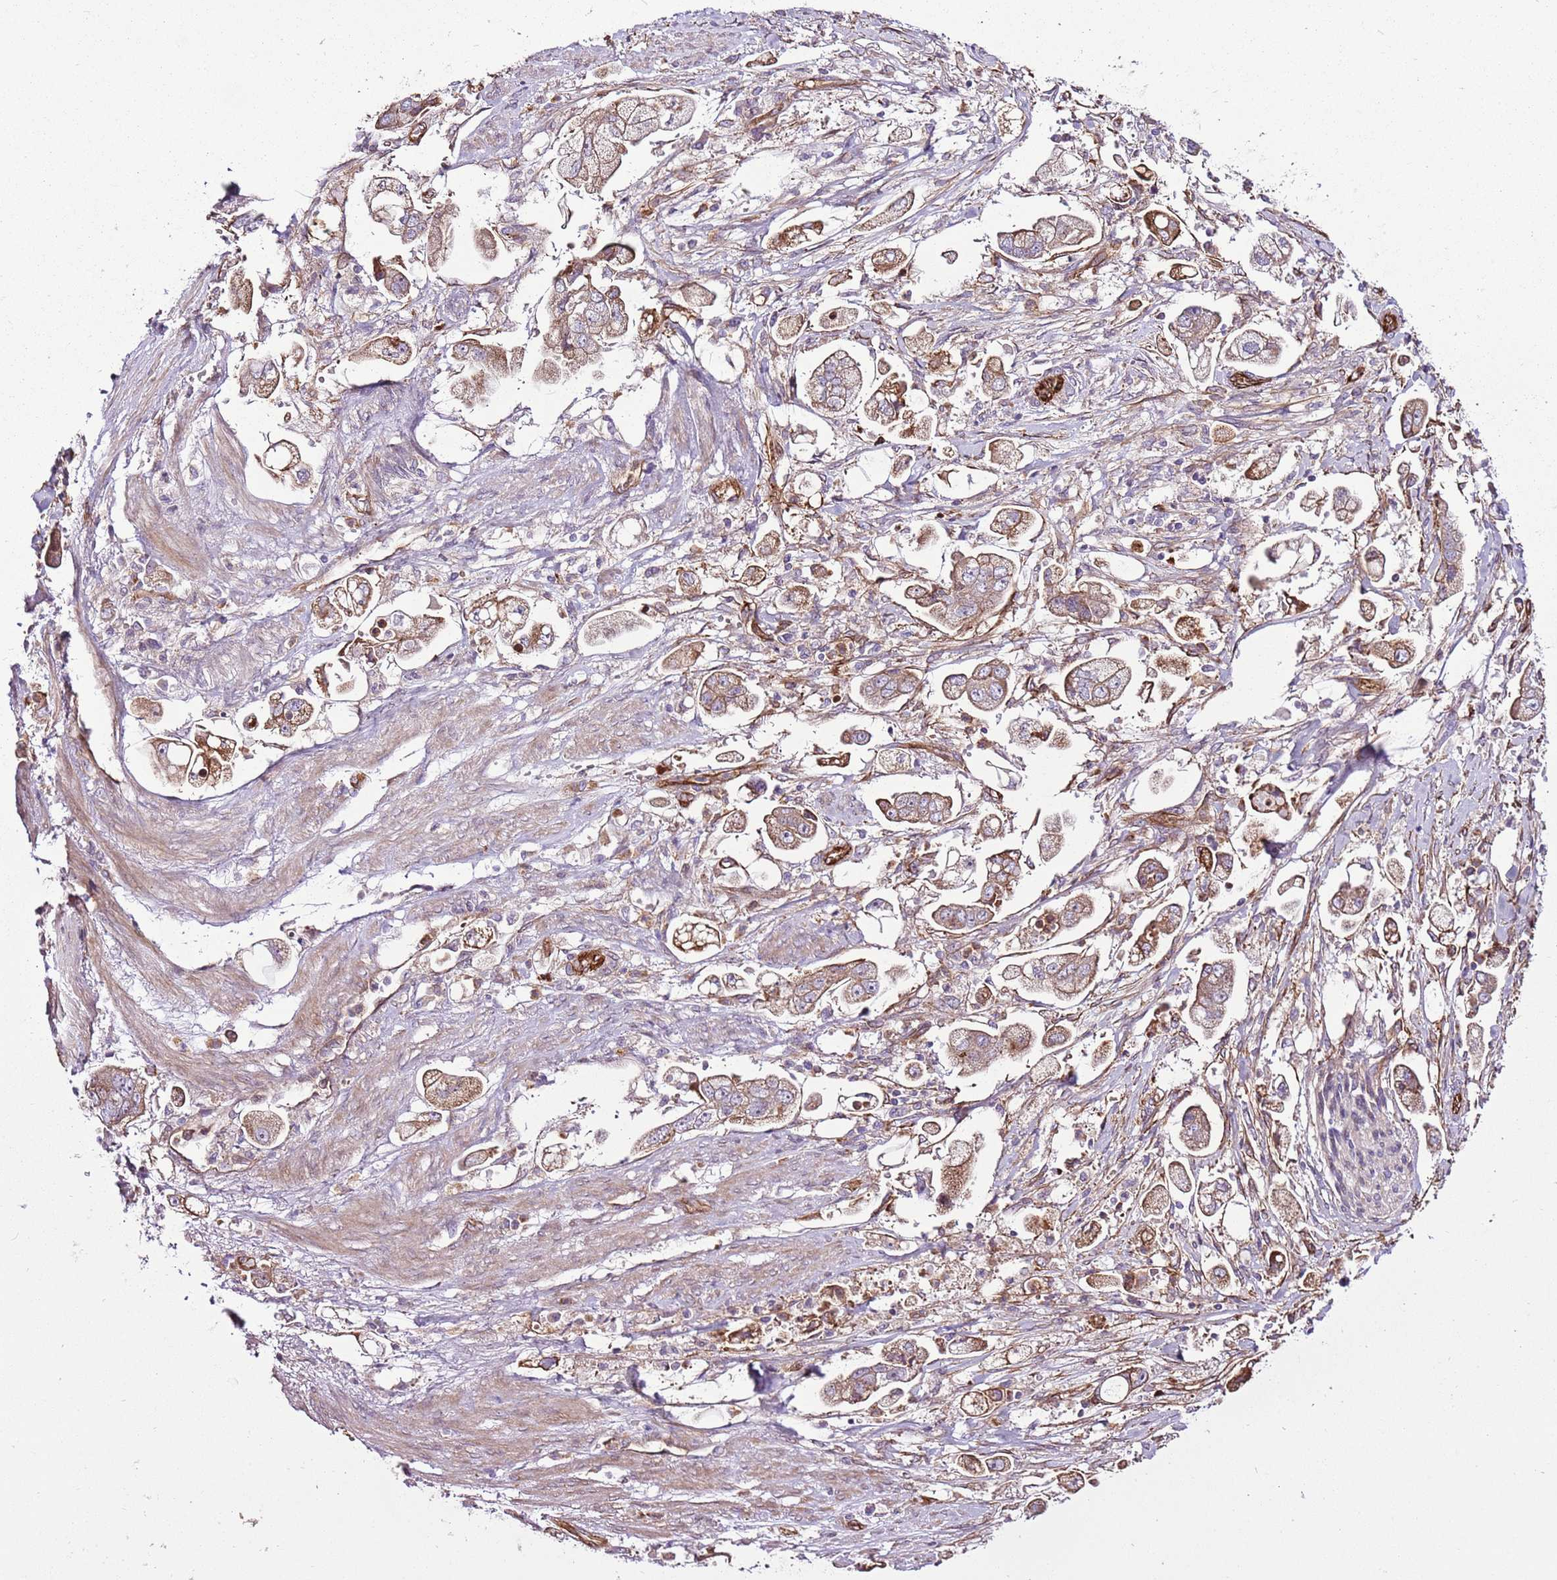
{"staining": {"intensity": "moderate", "quantity": ">75%", "location": "cytoplasmic/membranous"}, "tissue": "stomach cancer", "cell_type": "Tumor cells", "image_type": "cancer", "snomed": [{"axis": "morphology", "description": "Adenocarcinoma, NOS"}, {"axis": "topography", "description": "Stomach"}], "caption": "Protein expression analysis of human stomach adenocarcinoma reveals moderate cytoplasmic/membranous staining in about >75% of tumor cells.", "gene": "ZNF827", "patient": {"sex": "male", "age": 62}}